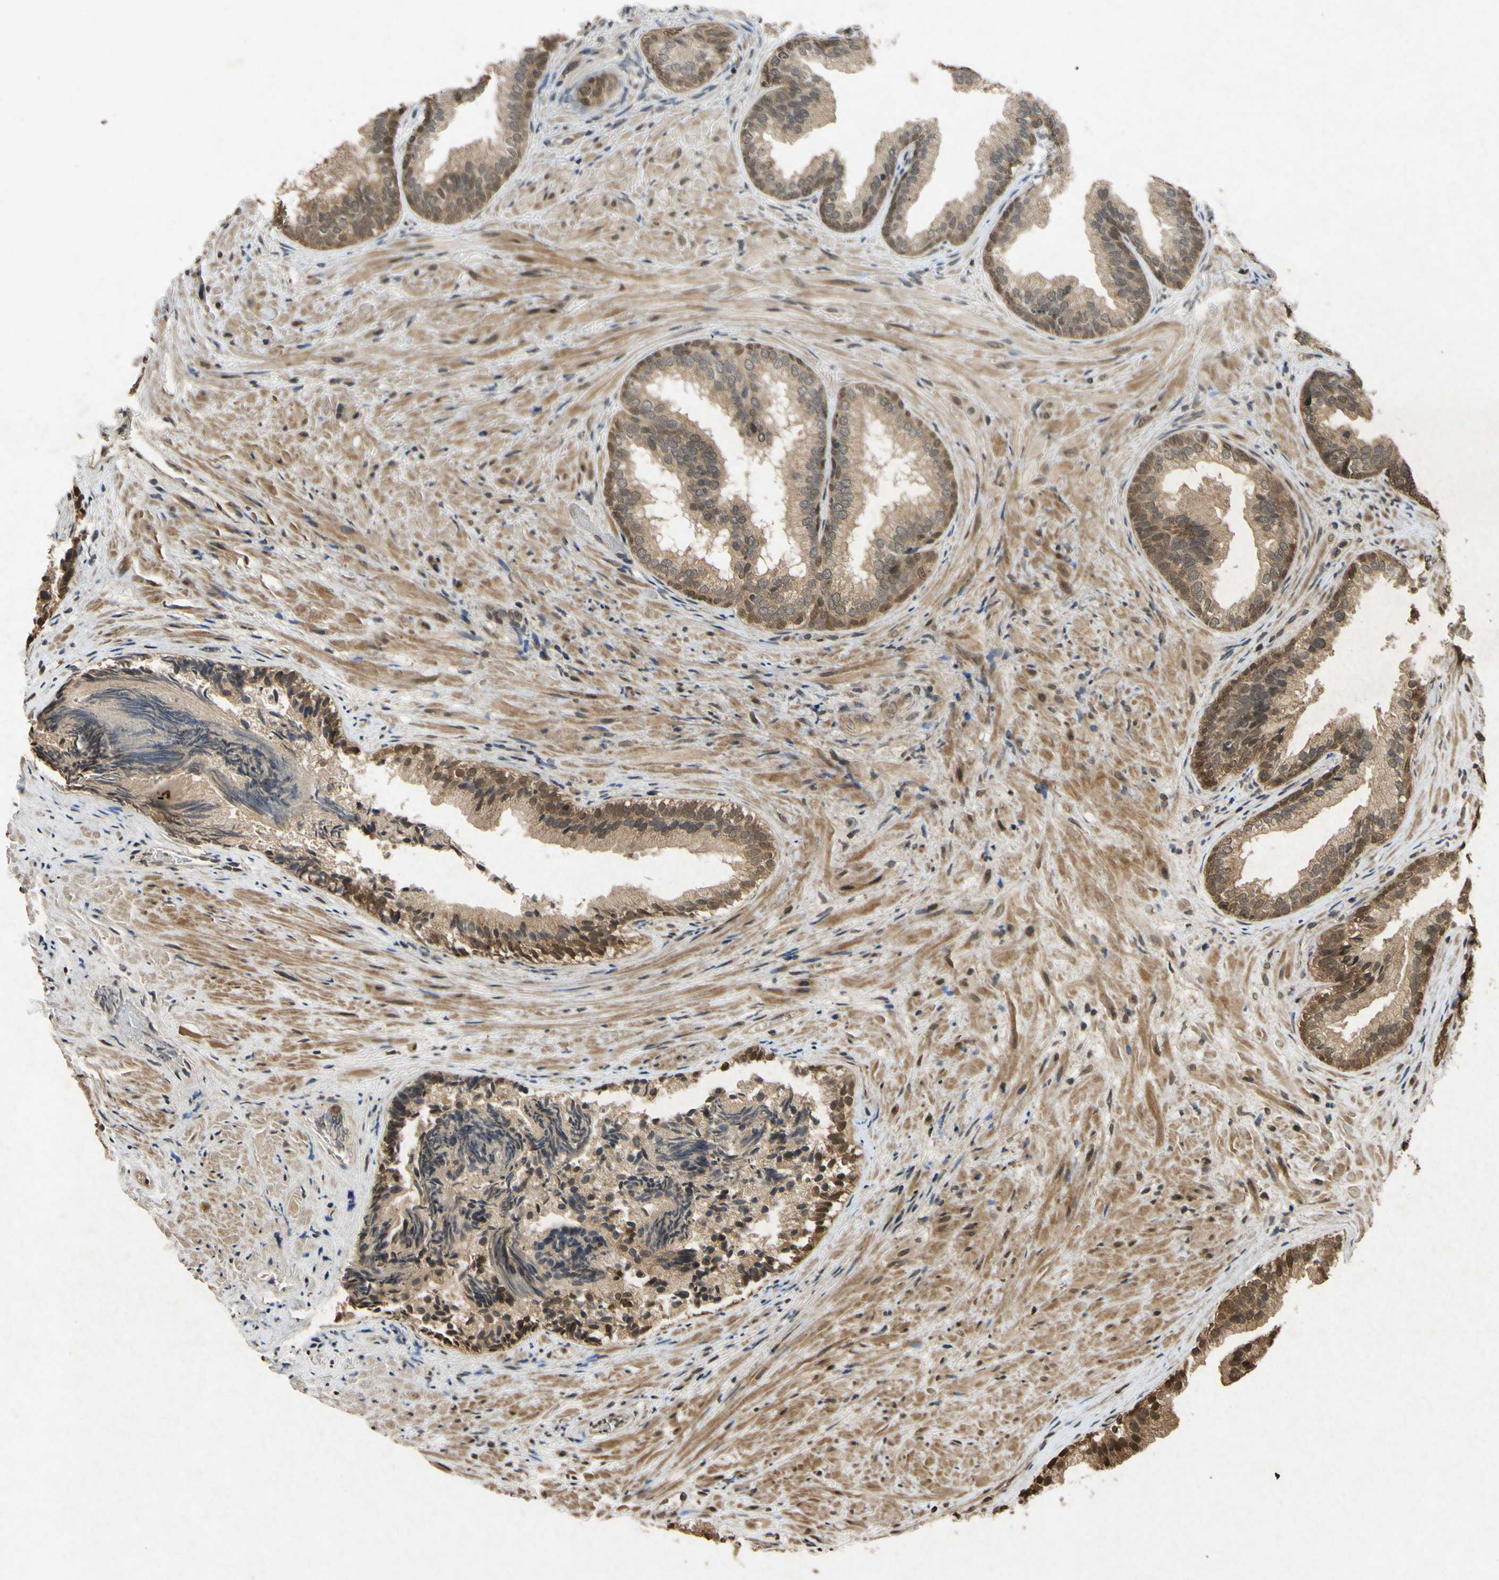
{"staining": {"intensity": "moderate", "quantity": ">75%", "location": "cytoplasmic/membranous,nuclear"}, "tissue": "prostate", "cell_type": "Glandular cells", "image_type": "normal", "snomed": [{"axis": "morphology", "description": "Normal tissue, NOS"}, {"axis": "topography", "description": "Prostate"}], "caption": "The micrograph demonstrates immunohistochemical staining of normal prostate. There is moderate cytoplasmic/membranous,nuclear expression is present in approximately >75% of glandular cells.", "gene": "ATP6V1H", "patient": {"sex": "male", "age": 76}}